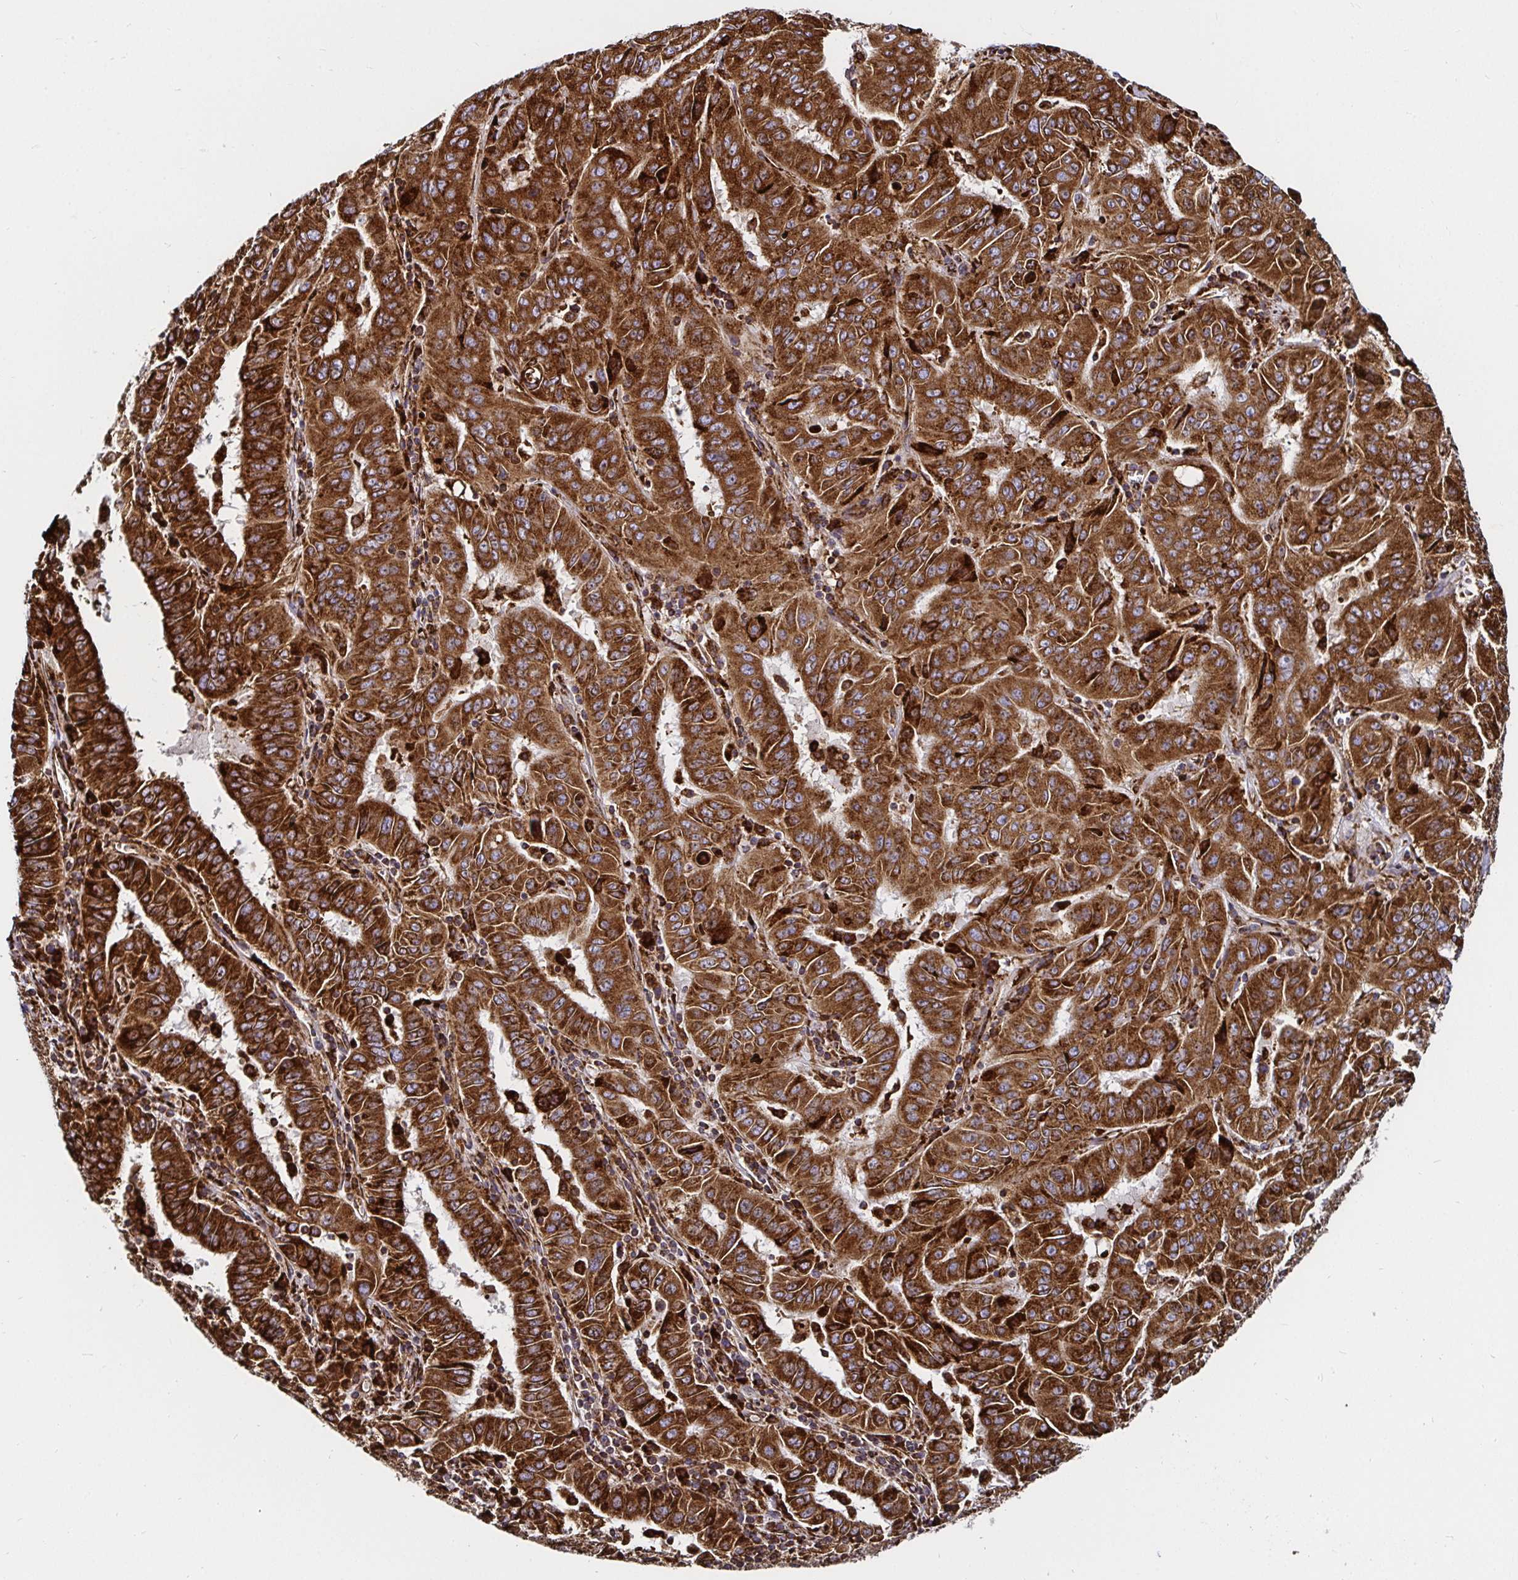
{"staining": {"intensity": "strong", "quantity": ">75%", "location": "cytoplasmic/membranous"}, "tissue": "pancreatic cancer", "cell_type": "Tumor cells", "image_type": "cancer", "snomed": [{"axis": "morphology", "description": "Adenocarcinoma, NOS"}, {"axis": "topography", "description": "Pancreas"}], "caption": "A histopathology image of pancreatic cancer (adenocarcinoma) stained for a protein shows strong cytoplasmic/membranous brown staining in tumor cells.", "gene": "SMYD3", "patient": {"sex": "male", "age": 63}}